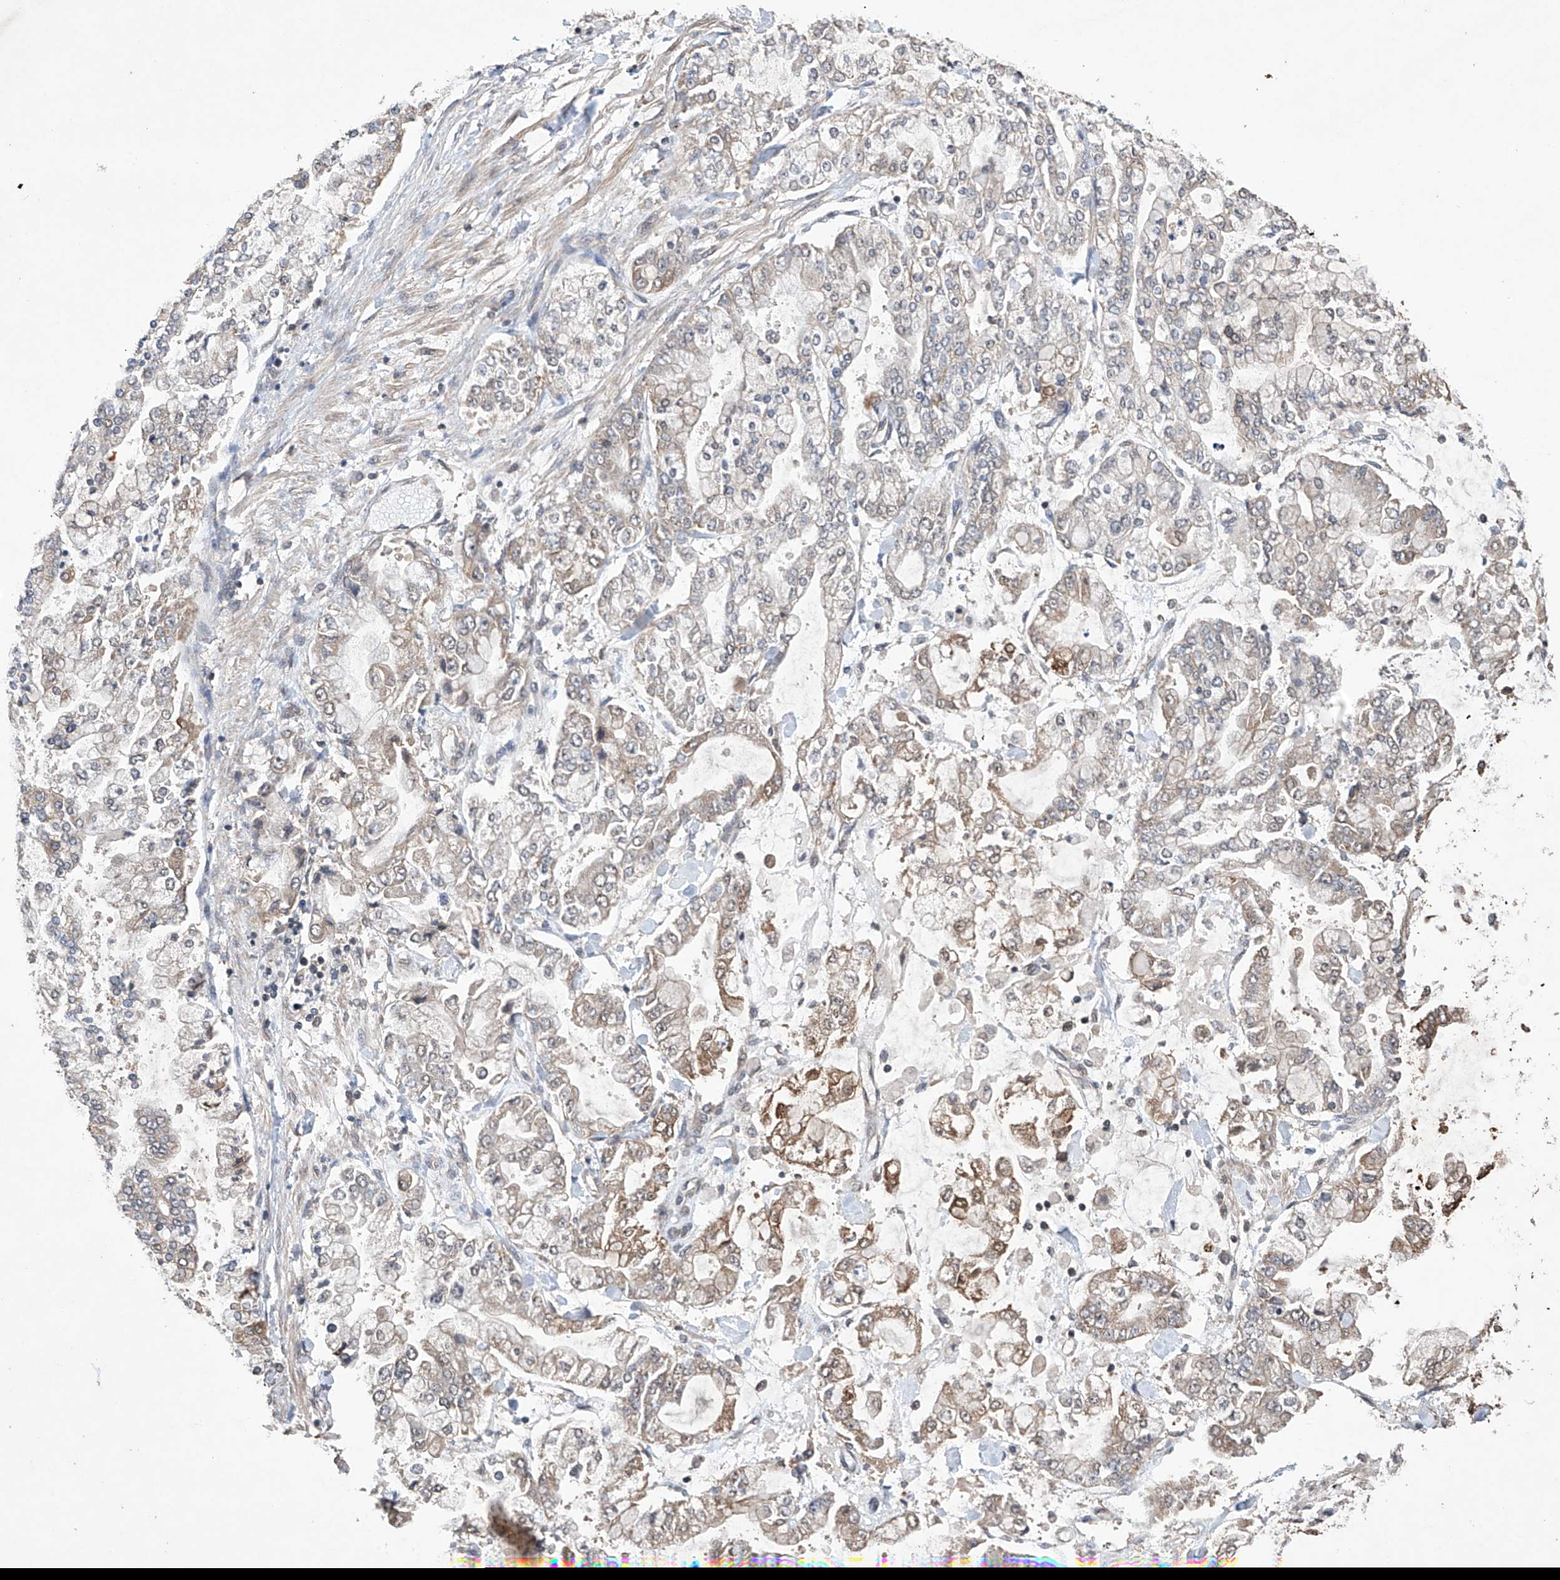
{"staining": {"intensity": "moderate", "quantity": "<25%", "location": "cytoplasmic/membranous"}, "tissue": "stomach cancer", "cell_type": "Tumor cells", "image_type": "cancer", "snomed": [{"axis": "morphology", "description": "Normal tissue, NOS"}, {"axis": "morphology", "description": "Adenocarcinoma, NOS"}, {"axis": "topography", "description": "Stomach, upper"}, {"axis": "topography", "description": "Stomach"}], "caption": "Human adenocarcinoma (stomach) stained with a brown dye exhibits moderate cytoplasmic/membranous positive expression in approximately <25% of tumor cells.", "gene": "LURAP1", "patient": {"sex": "male", "age": 76}}